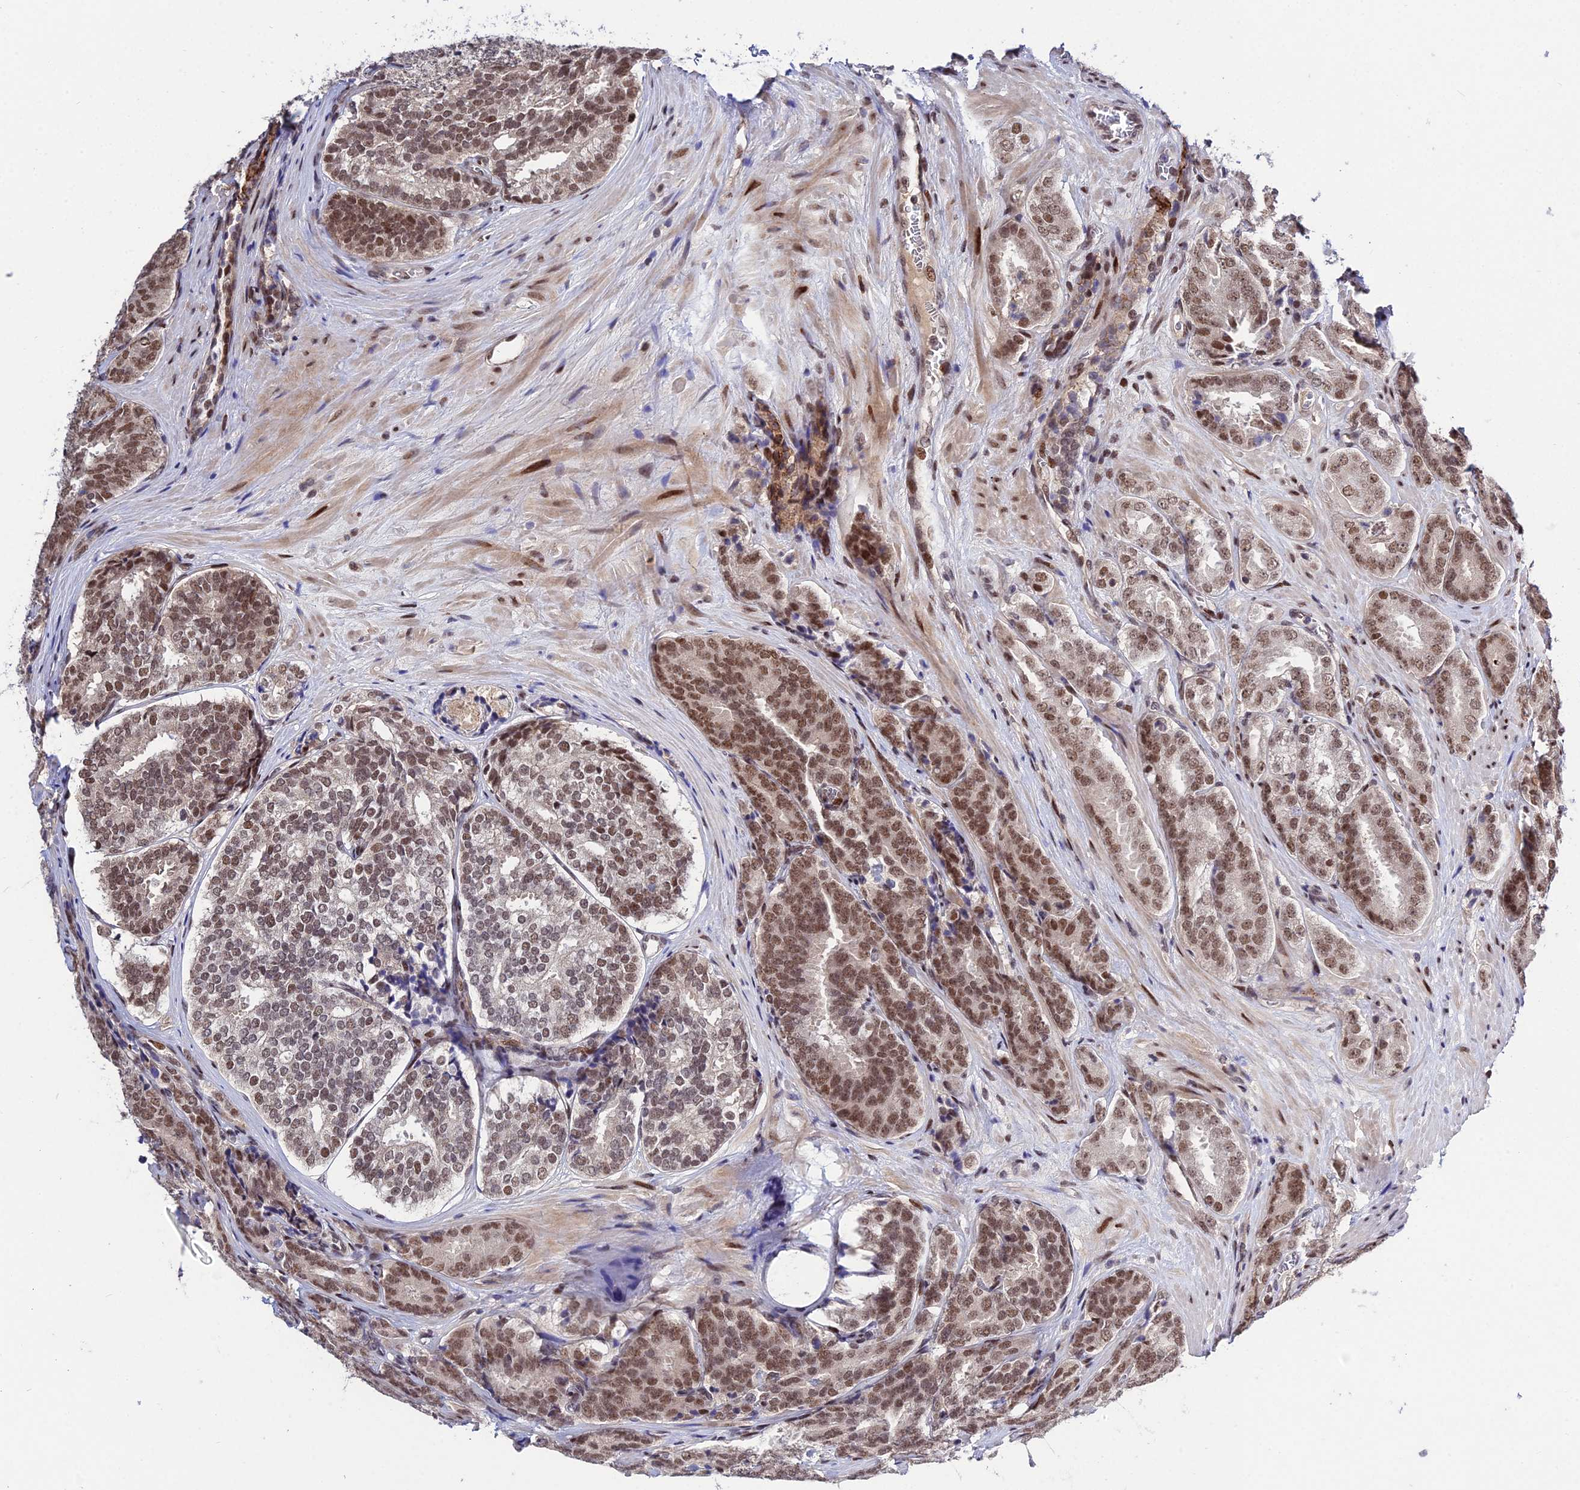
{"staining": {"intensity": "moderate", "quantity": ">75%", "location": "nuclear"}, "tissue": "prostate cancer", "cell_type": "Tumor cells", "image_type": "cancer", "snomed": [{"axis": "morphology", "description": "Adenocarcinoma, High grade"}, {"axis": "topography", "description": "Prostate"}], "caption": "Immunohistochemistry staining of adenocarcinoma (high-grade) (prostate), which displays medium levels of moderate nuclear positivity in approximately >75% of tumor cells indicating moderate nuclear protein staining. The staining was performed using DAB (3,3'-diaminobenzidine) (brown) for protein detection and nuclei were counterstained in hematoxylin (blue).", "gene": "SYT15", "patient": {"sex": "male", "age": 63}}